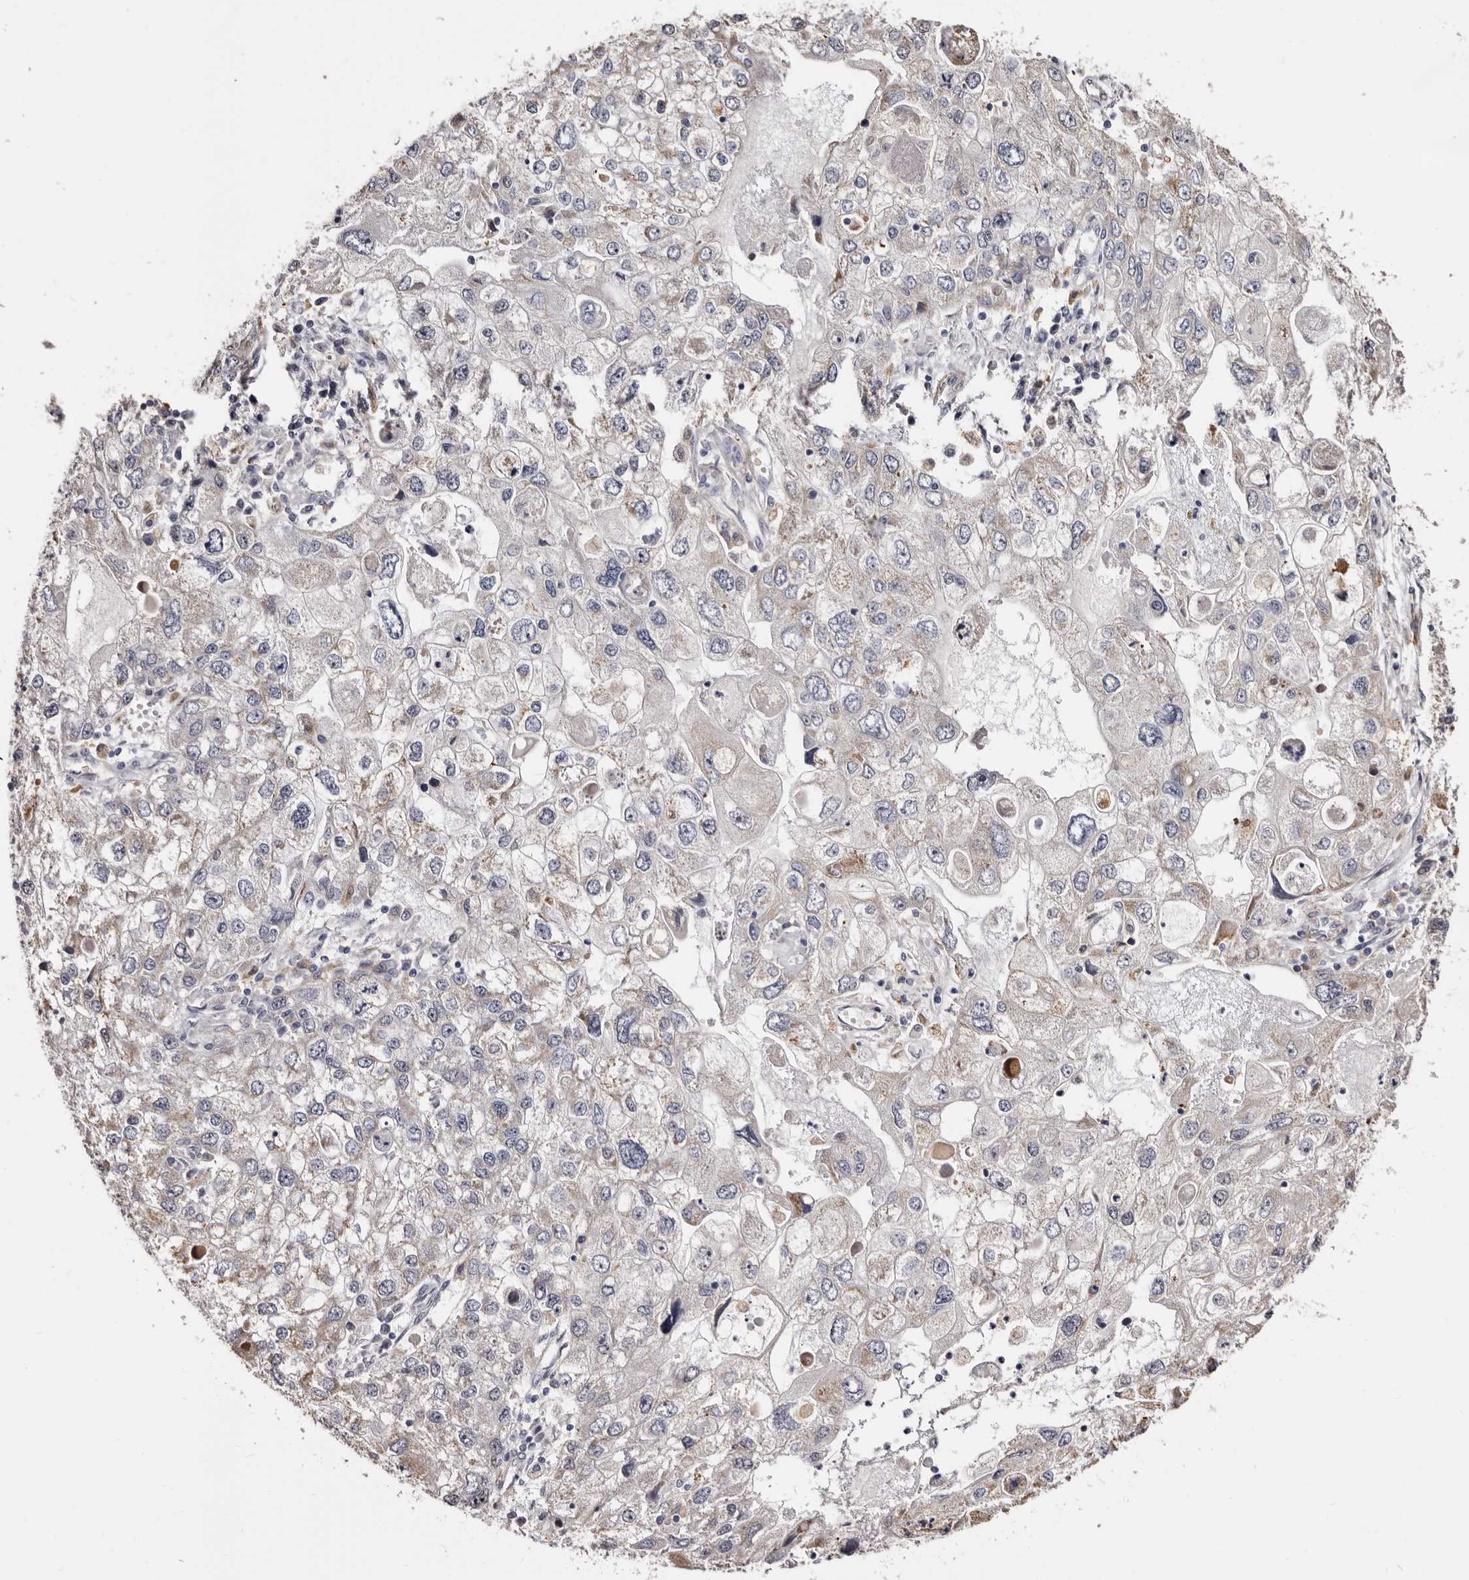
{"staining": {"intensity": "moderate", "quantity": "<25%", "location": "cytoplasmic/membranous"}, "tissue": "endometrial cancer", "cell_type": "Tumor cells", "image_type": "cancer", "snomed": [{"axis": "morphology", "description": "Adenocarcinoma, NOS"}, {"axis": "topography", "description": "Endometrium"}], "caption": "An image of human endometrial adenocarcinoma stained for a protein exhibits moderate cytoplasmic/membranous brown staining in tumor cells.", "gene": "PTAFR", "patient": {"sex": "female", "age": 49}}